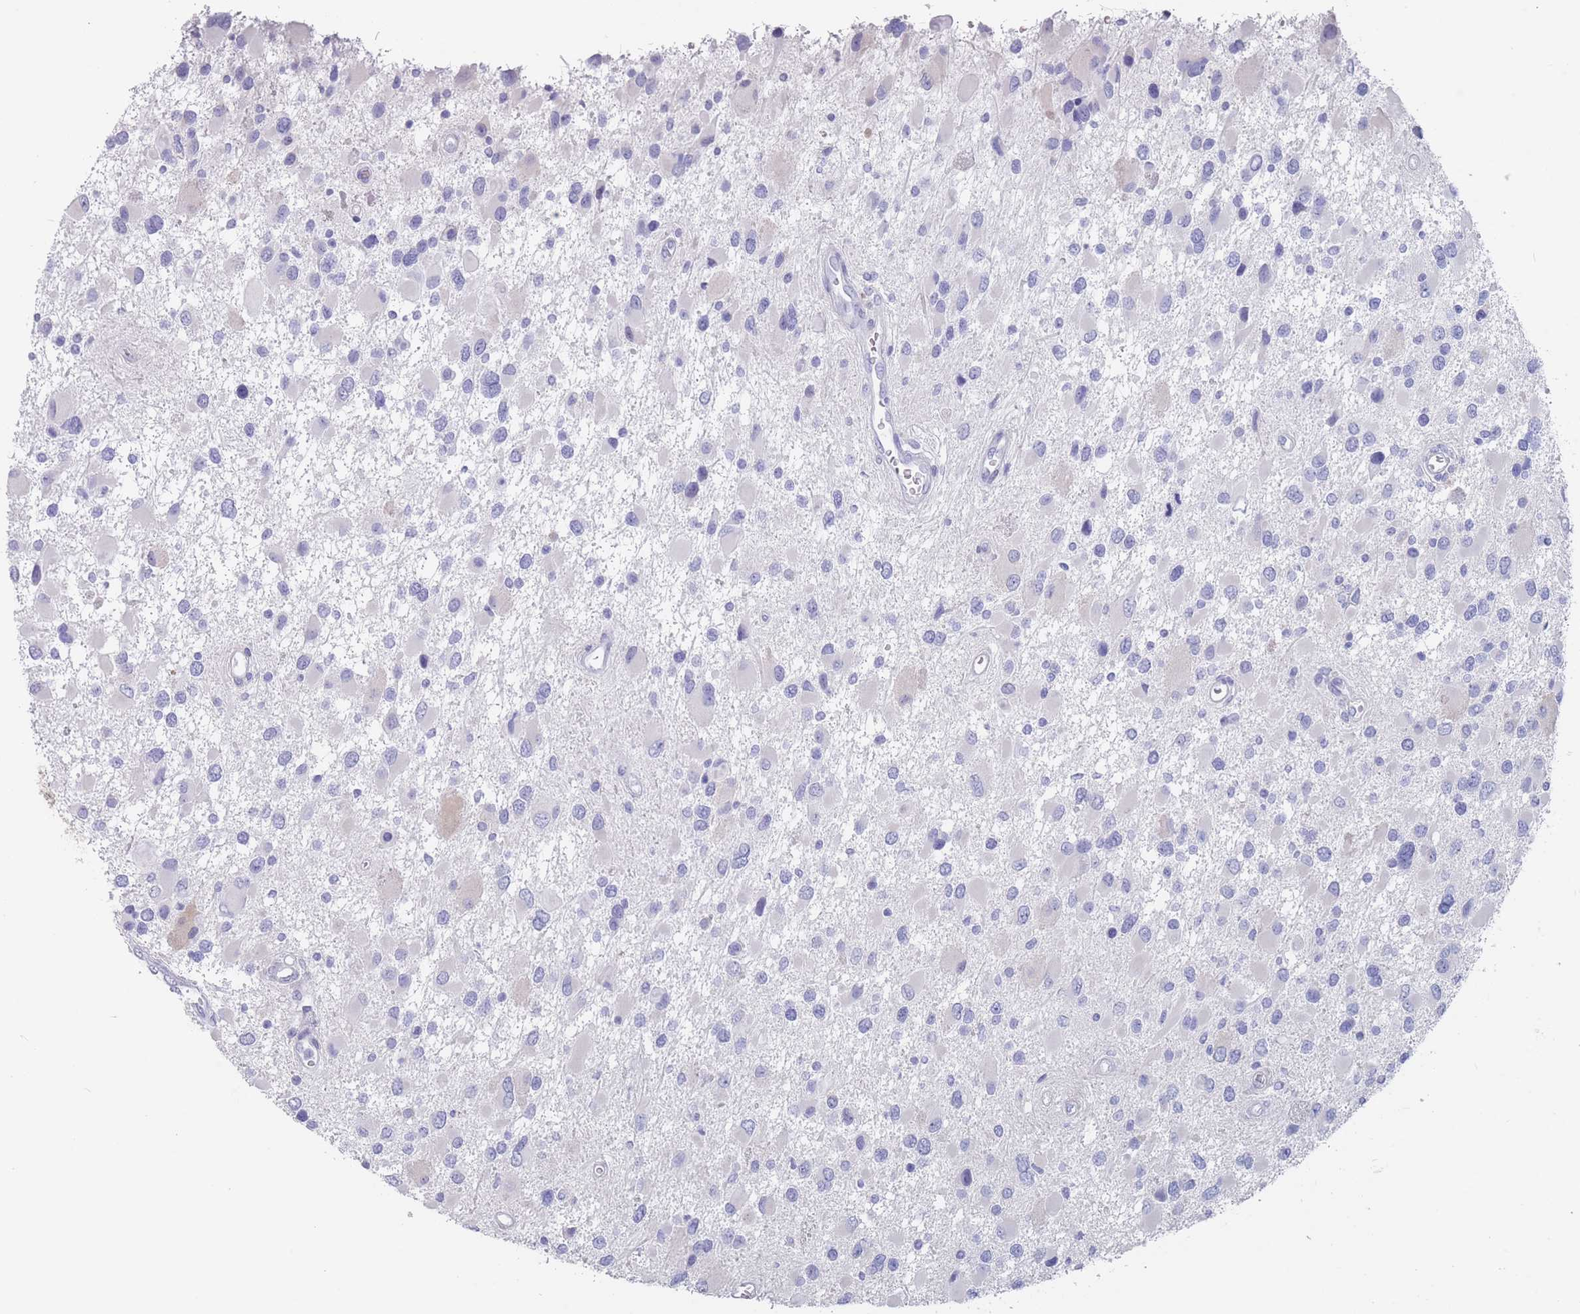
{"staining": {"intensity": "negative", "quantity": "none", "location": "none"}, "tissue": "glioma", "cell_type": "Tumor cells", "image_type": "cancer", "snomed": [{"axis": "morphology", "description": "Glioma, malignant, High grade"}, {"axis": "topography", "description": "Brain"}], "caption": "This is an IHC photomicrograph of glioma. There is no expression in tumor cells.", "gene": "CYP51A1", "patient": {"sex": "male", "age": 53}}